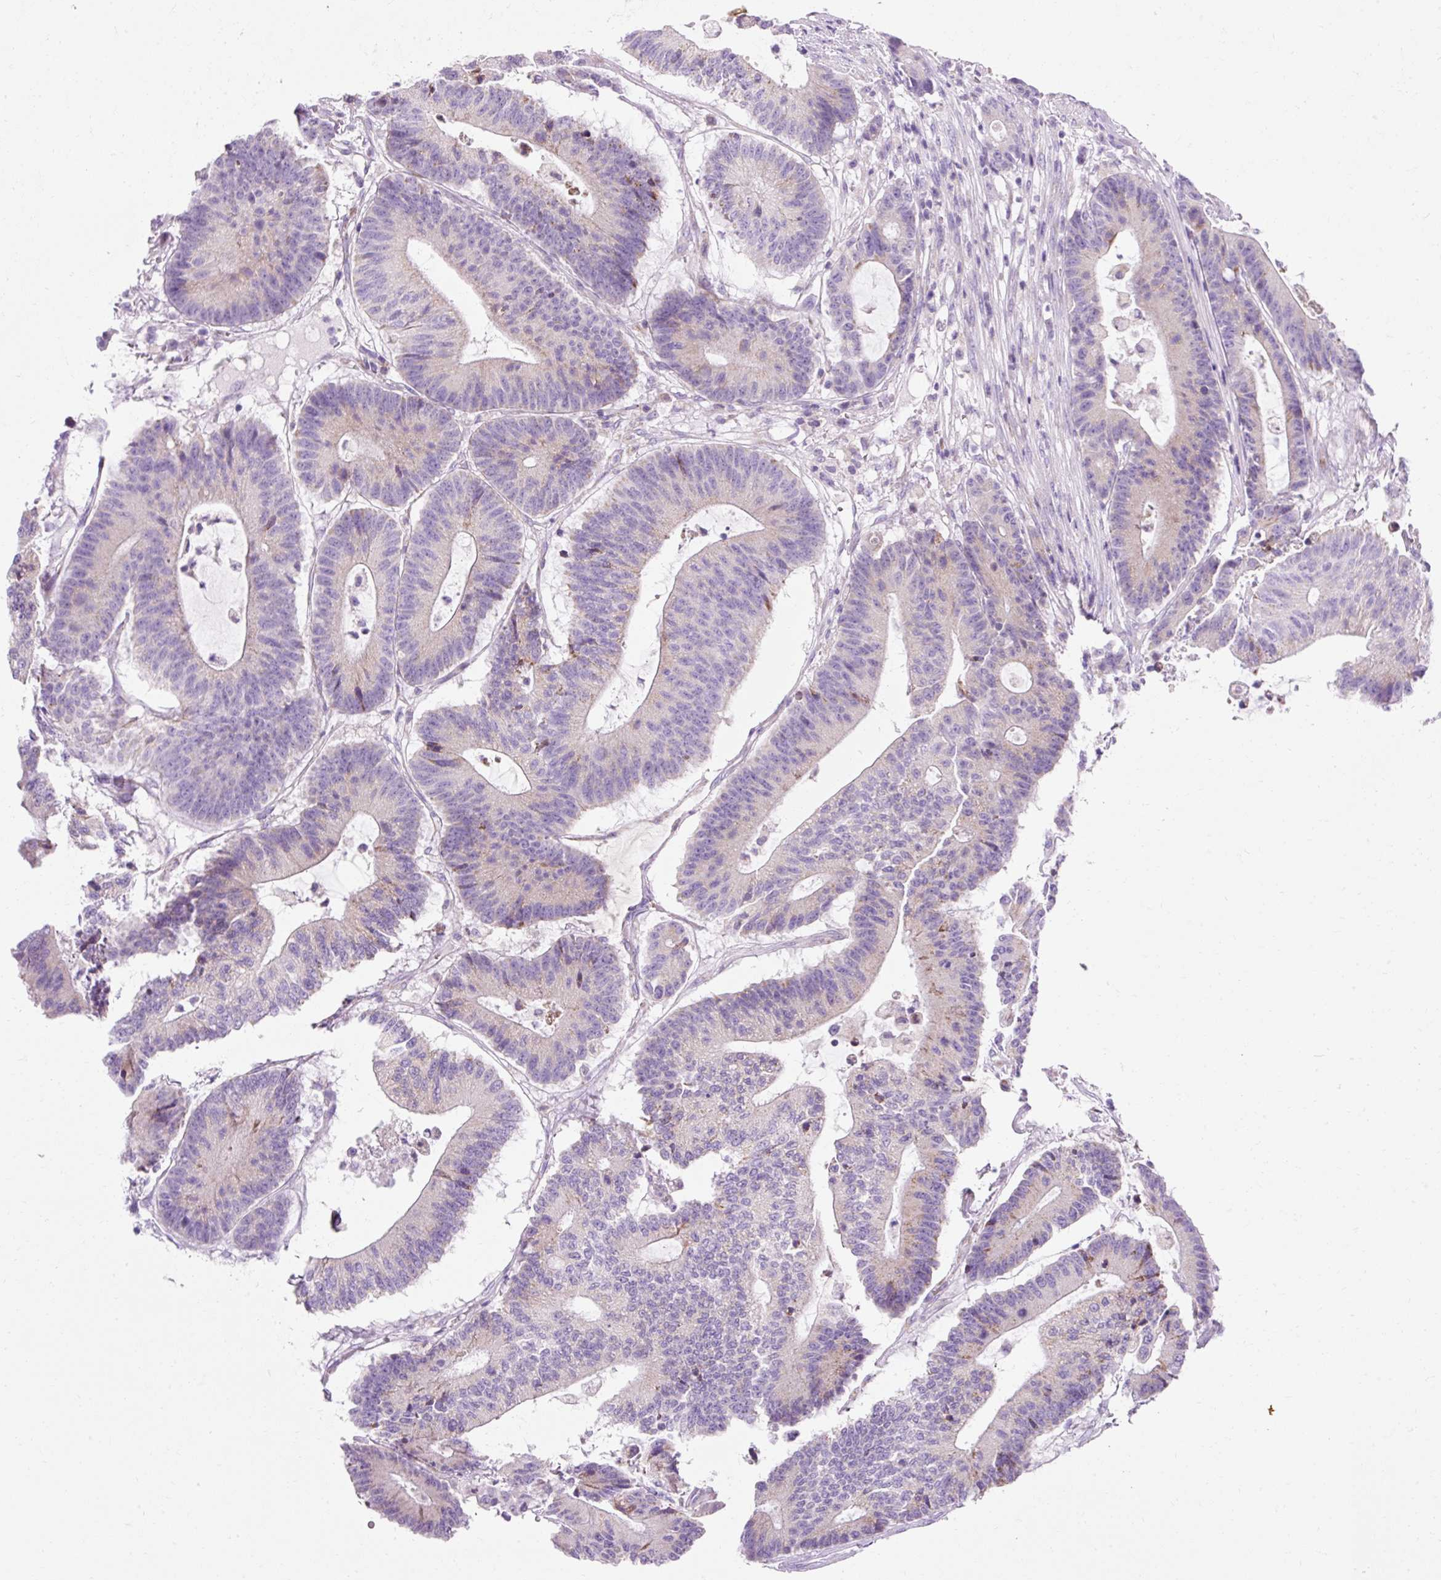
{"staining": {"intensity": "negative", "quantity": "none", "location": "none"}, "tissue": "colorectal cancer", "cell_type": "Tumor cells", "image_type": "cancer", "snomed": [{"axis": "morphology", "description": "Adenocarcinoma, NOS"}, {"axis": "topography", "description": "Colon"}], "caption": "DAB (3,3'-diaminobenzidine) immunohistochemical staining of colorectal adenocarcinoma demonstrates no significant positivity in tumor cells. (Stains: DAB immunohistochemistry (IHC) with hematoxylin counter stain, Microscopy: brightfield microscopy at high magnification).", "gene": "PLPP2", "patient": {"sex": "female", "age": 84}}